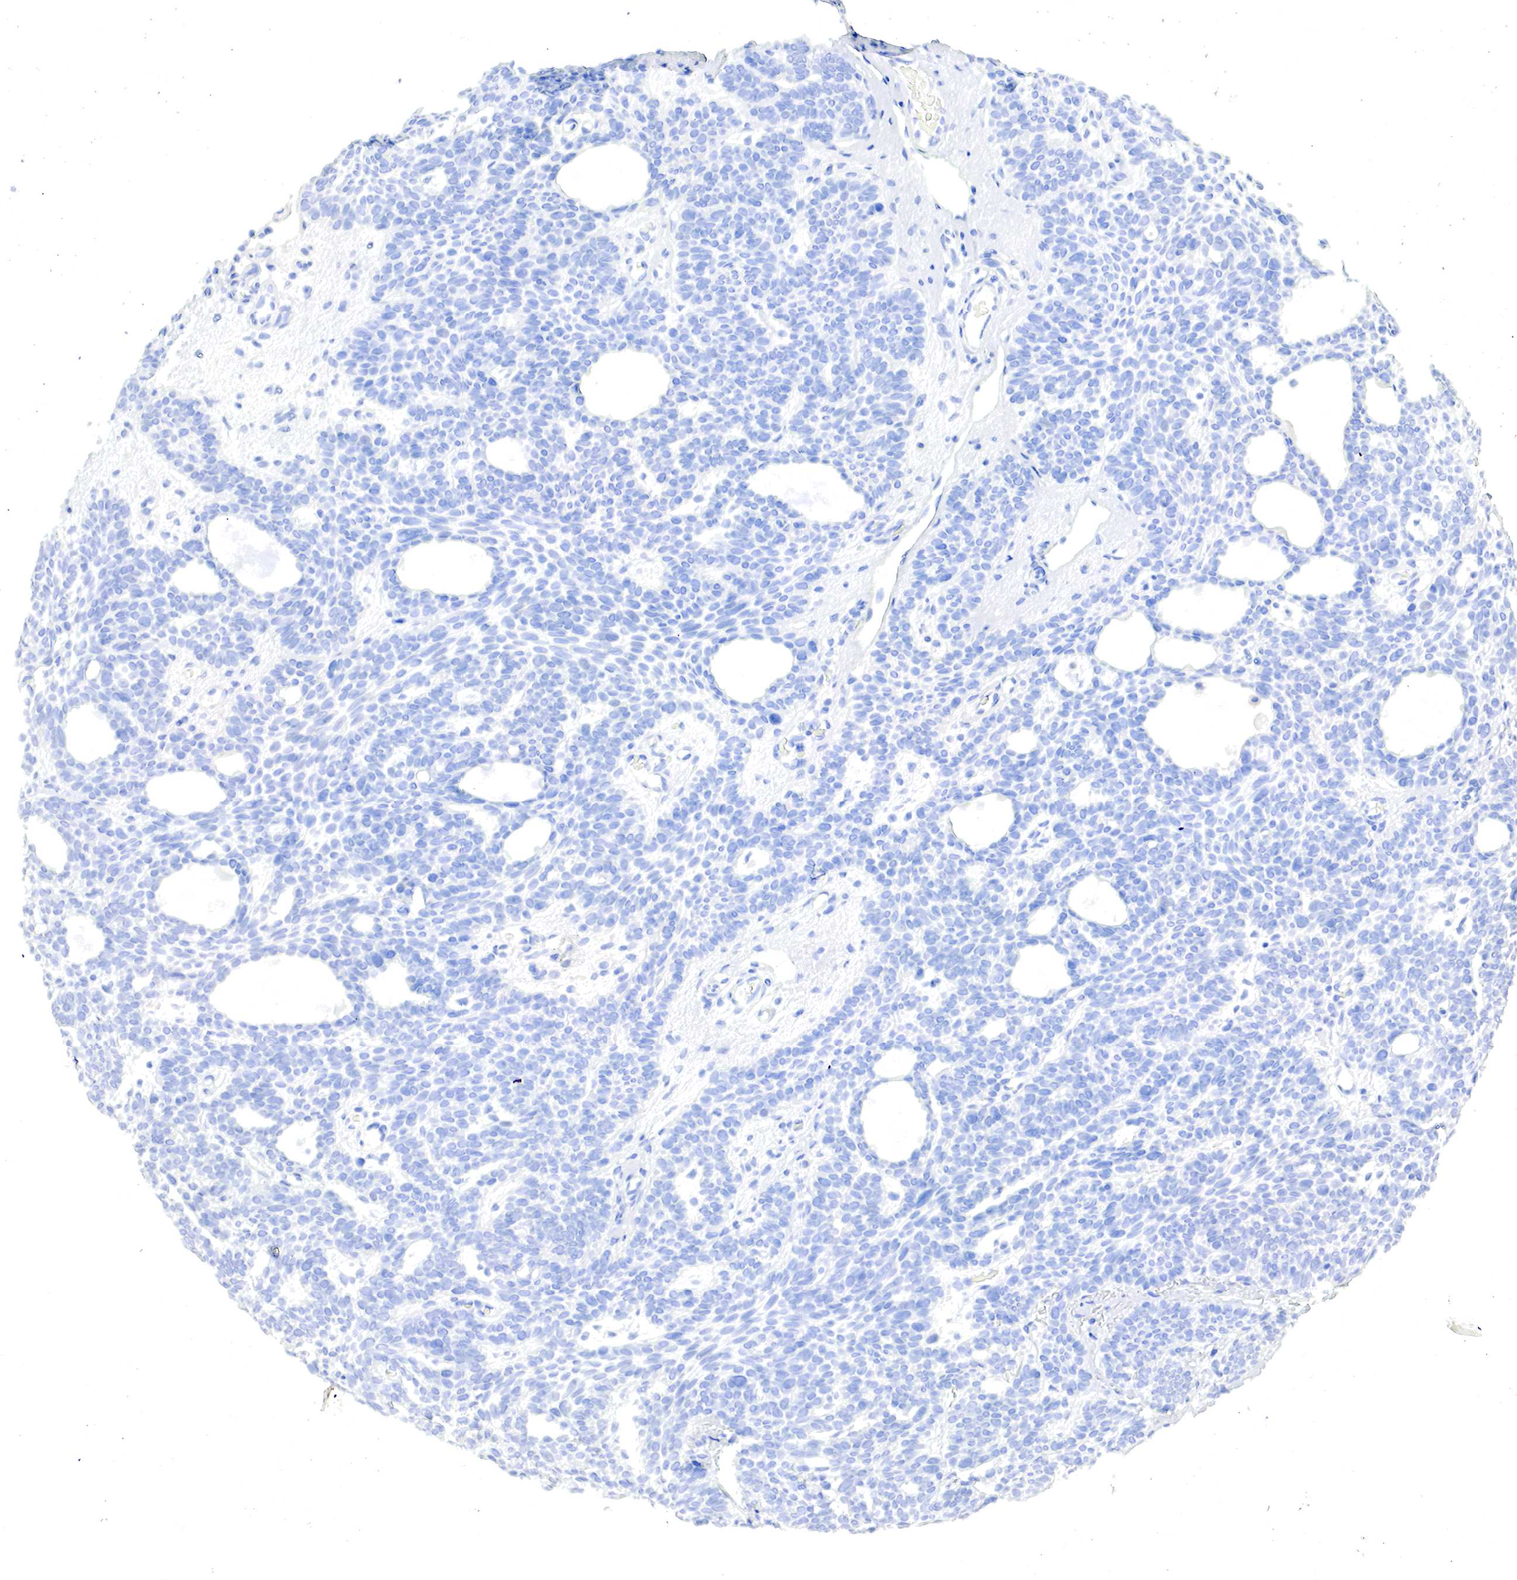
{"staining": {"intensity": "negative", "quantity": "none", "location": "none"}, "tissue": "skin cancer", "cell_type": "Tumor cells", "image_type": "cancer", "snomed": [{"axis": "morphology", "description": "Basal cell carcinoma"}, {"axis": "topography", "description": "Skin"}], "caption": "Tumor cells are negative for protein expression in human skin basal cell carcinoma. The staining is performed using DAB (3,3'-diaminobenzidine) brown chromogen with nuclei counter-stained in using hematoxylin.", "gene": "OTC", "patient": {"sex": "male", "age": 44}}